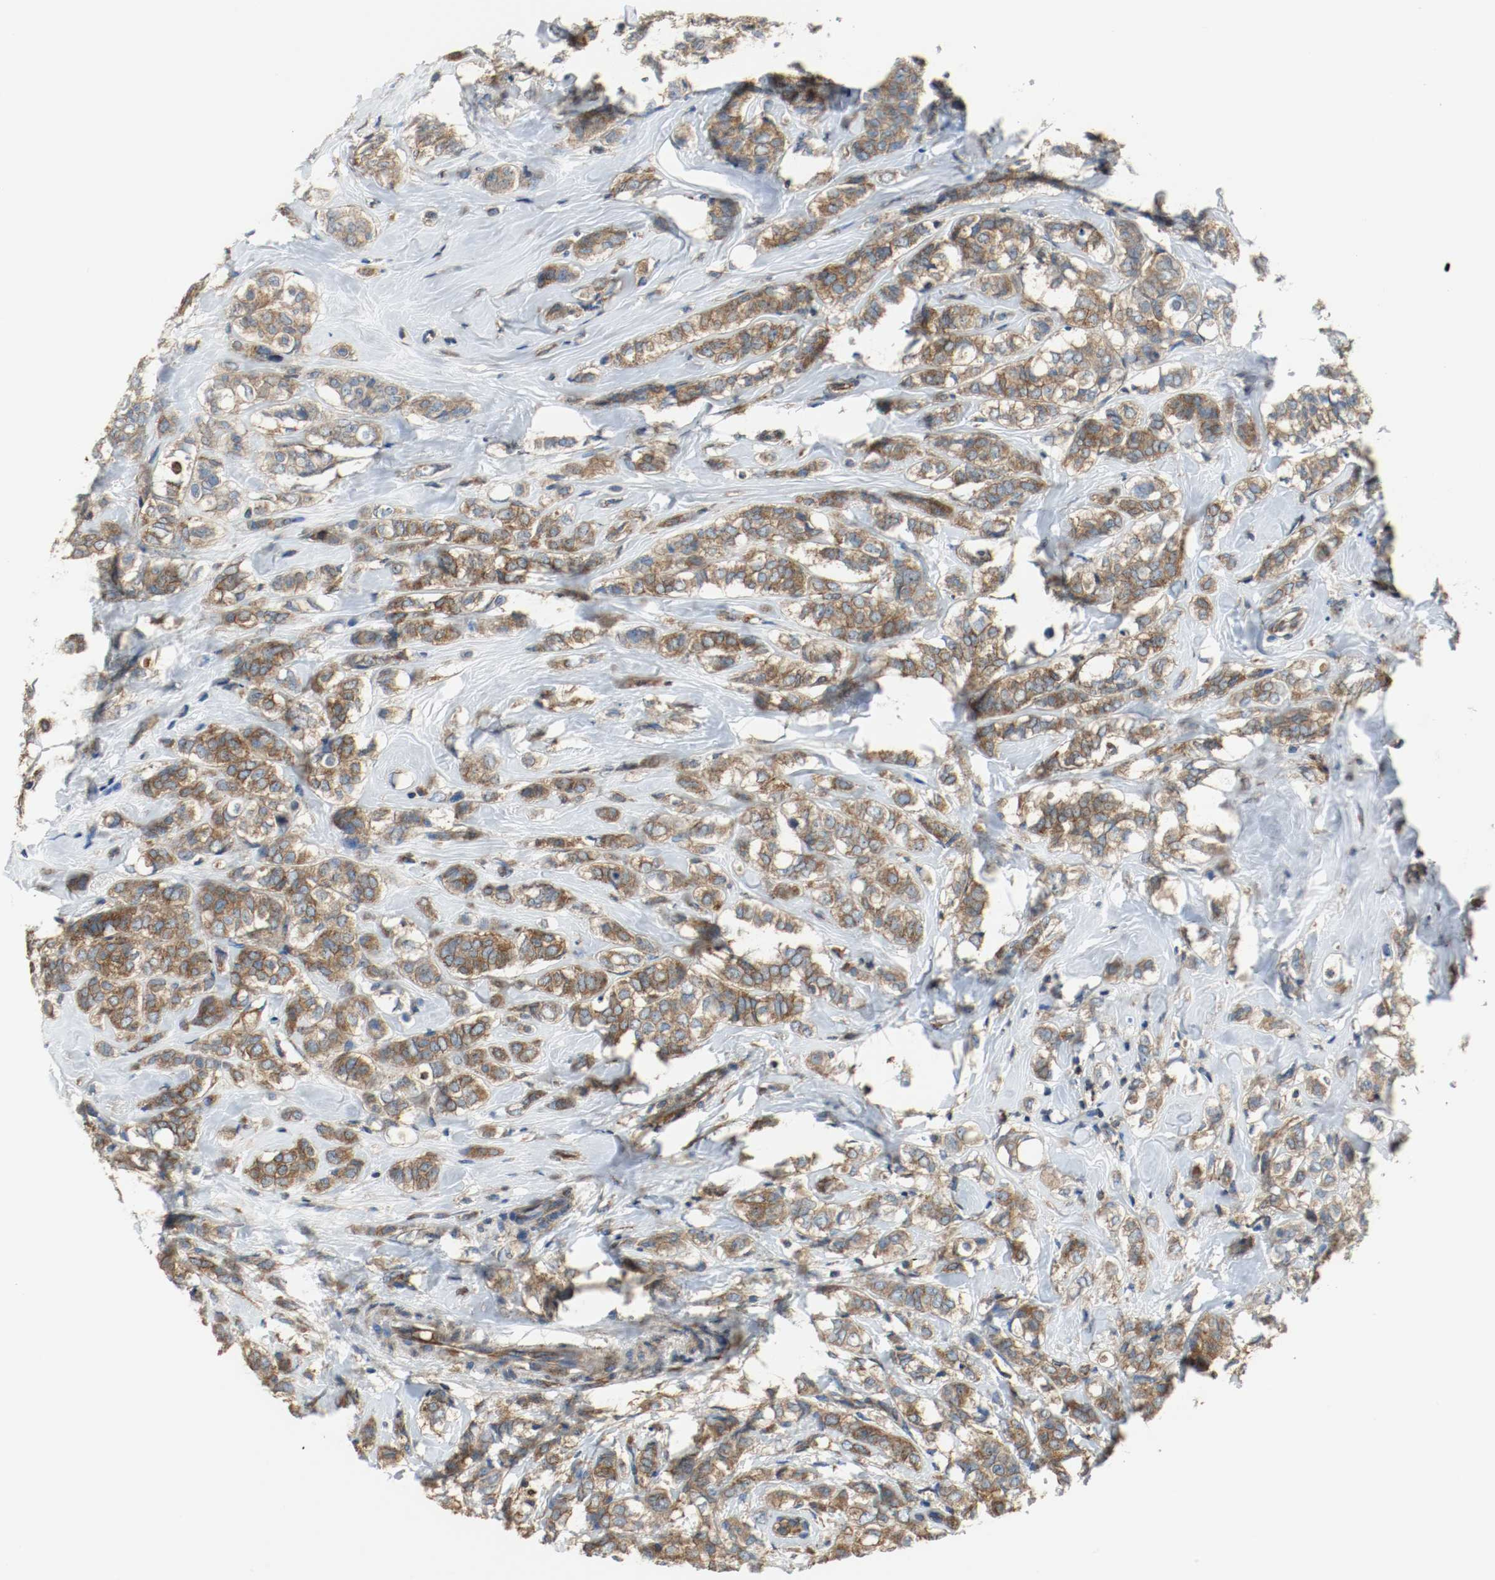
{"staining": {"intensity": "moderate", "quantity": ">75%", "location": "cytoplasmic/membranous"}, "tissue": "breast cancer", "cell_type": "Tumor cells", "image_type": "cancer", "snomed": [{"axis": "morphology", "description": "Lobular carcinoma"}, {"axis": "topography", "description": "Breast"}], "caption": "The immunohistochemical stain highlights moderate cytoplasmic/membranous positivity in tumor cells of breast cancer (lobular carcinoma) tissue.", "gene": "TUBA3D", "patient": {"sex": "female", "age": 60}}